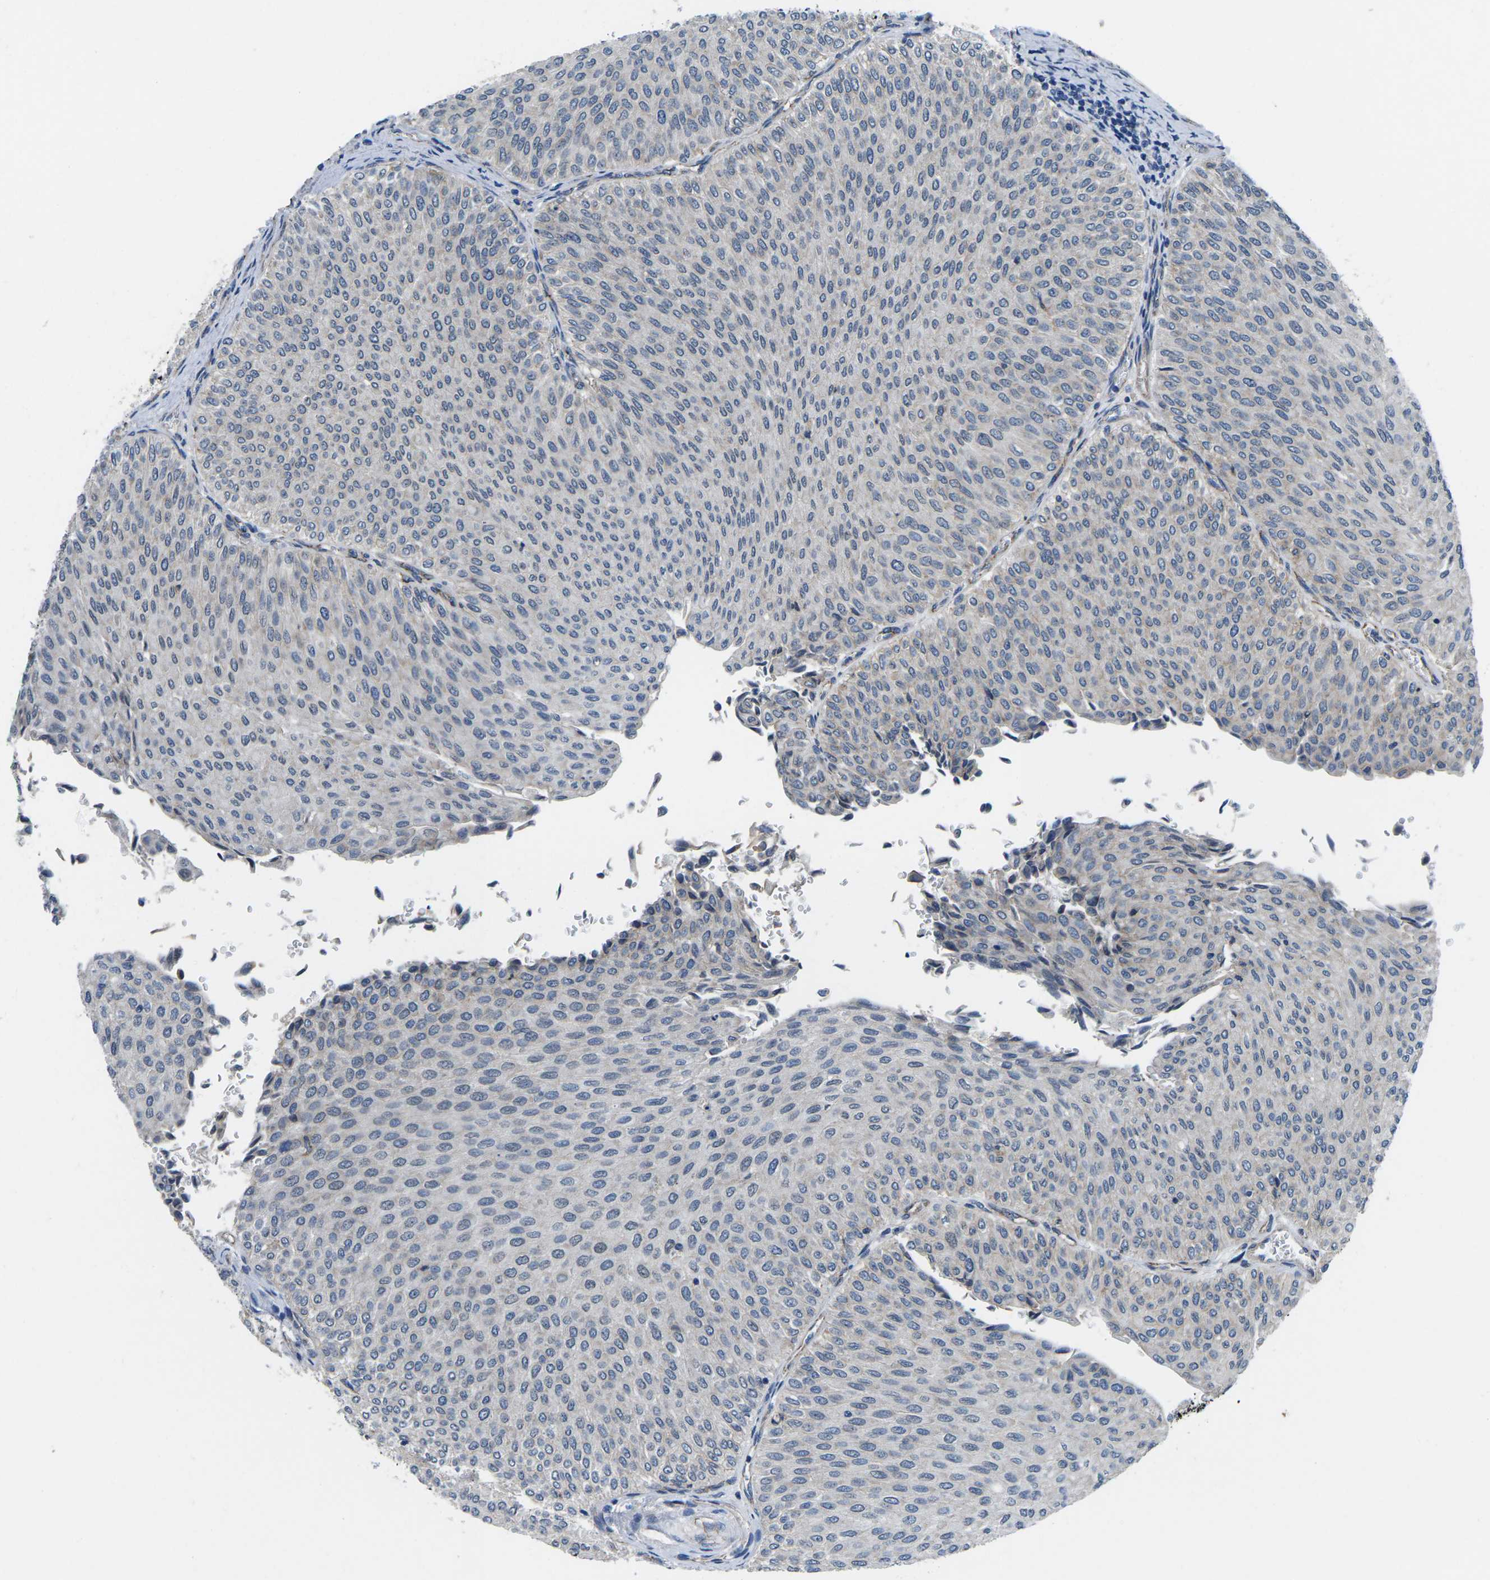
{"staining": {"intensity": "negative", "quantity": "none", "location": "none"}, "tissue": "urothelial cancer", "cell_type": "Tumor cells", "image_type": "cancer", "snomed": [{"axis": "morphology", "description": "Urothelial carcinoma, Low grade"}, {"axis": "topography", "description": "Urinary bladder"}], "caption": "This is an IHC histopathology image of low-grade urothelial carcinoma. There is no staining in tumor cells.", "gene": "CTNND1", "patient": {"sex": "male", "age": 78}}